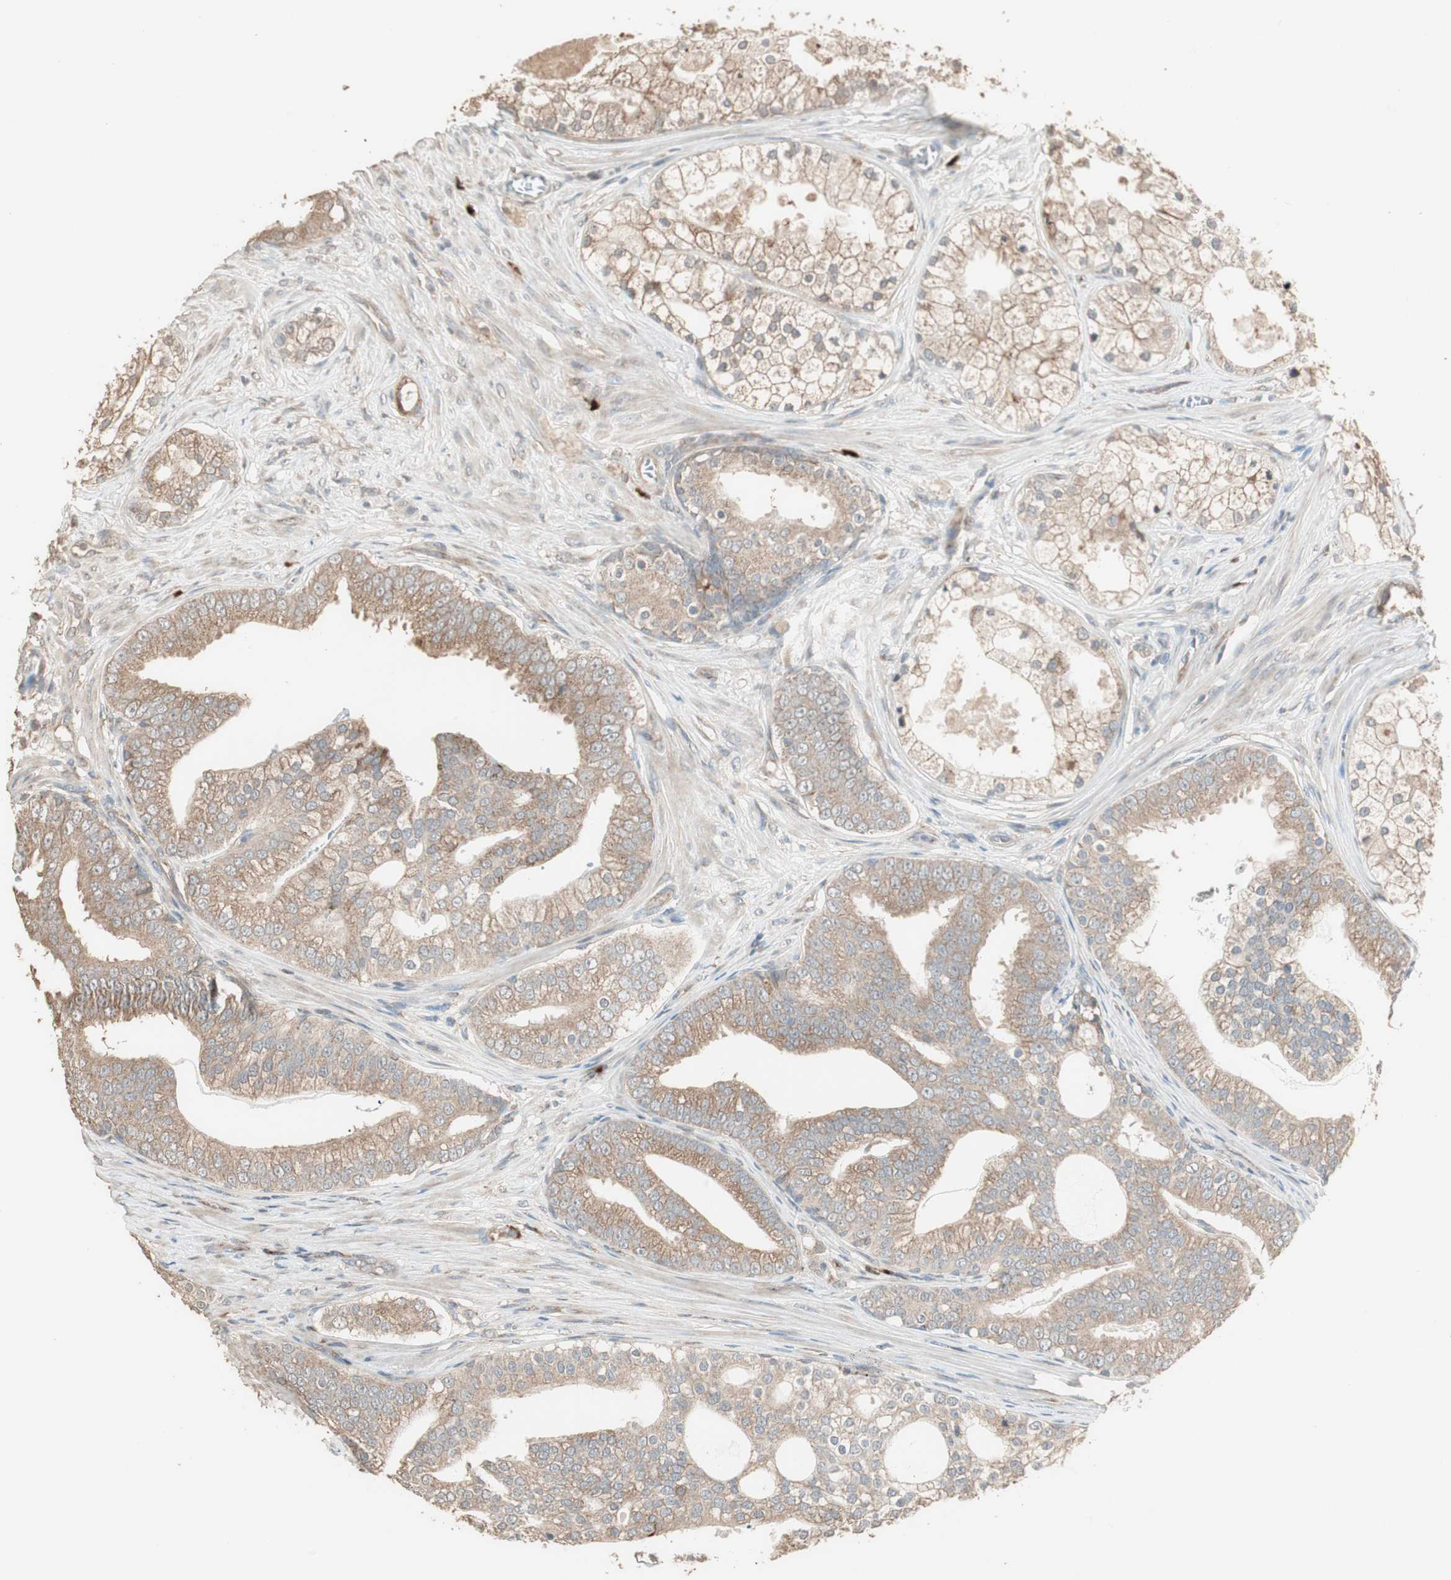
{"staining": {"intensity": "moderate", "quantity": ">75%", "location": "cytoplasmic/membranous"}, "tissue": "prostate cancer", "cell_type": "Tumor cells", "image_type": "cancer", "snomed": [{"axis": "morphology", "description": "Adenocarcinoma, Low grade"}, {"axis": "topography", "description": "Prostate"}], "caption": "Prostate cancer (low-grade adenocarcinoma) stained for a protein (brown) exhibits moderate cytoplasmic/membranous positive staining in approximately >75% of tumor cells.", "gene": "RARRES1", "patient": {"sex": "male", "age": 58}}